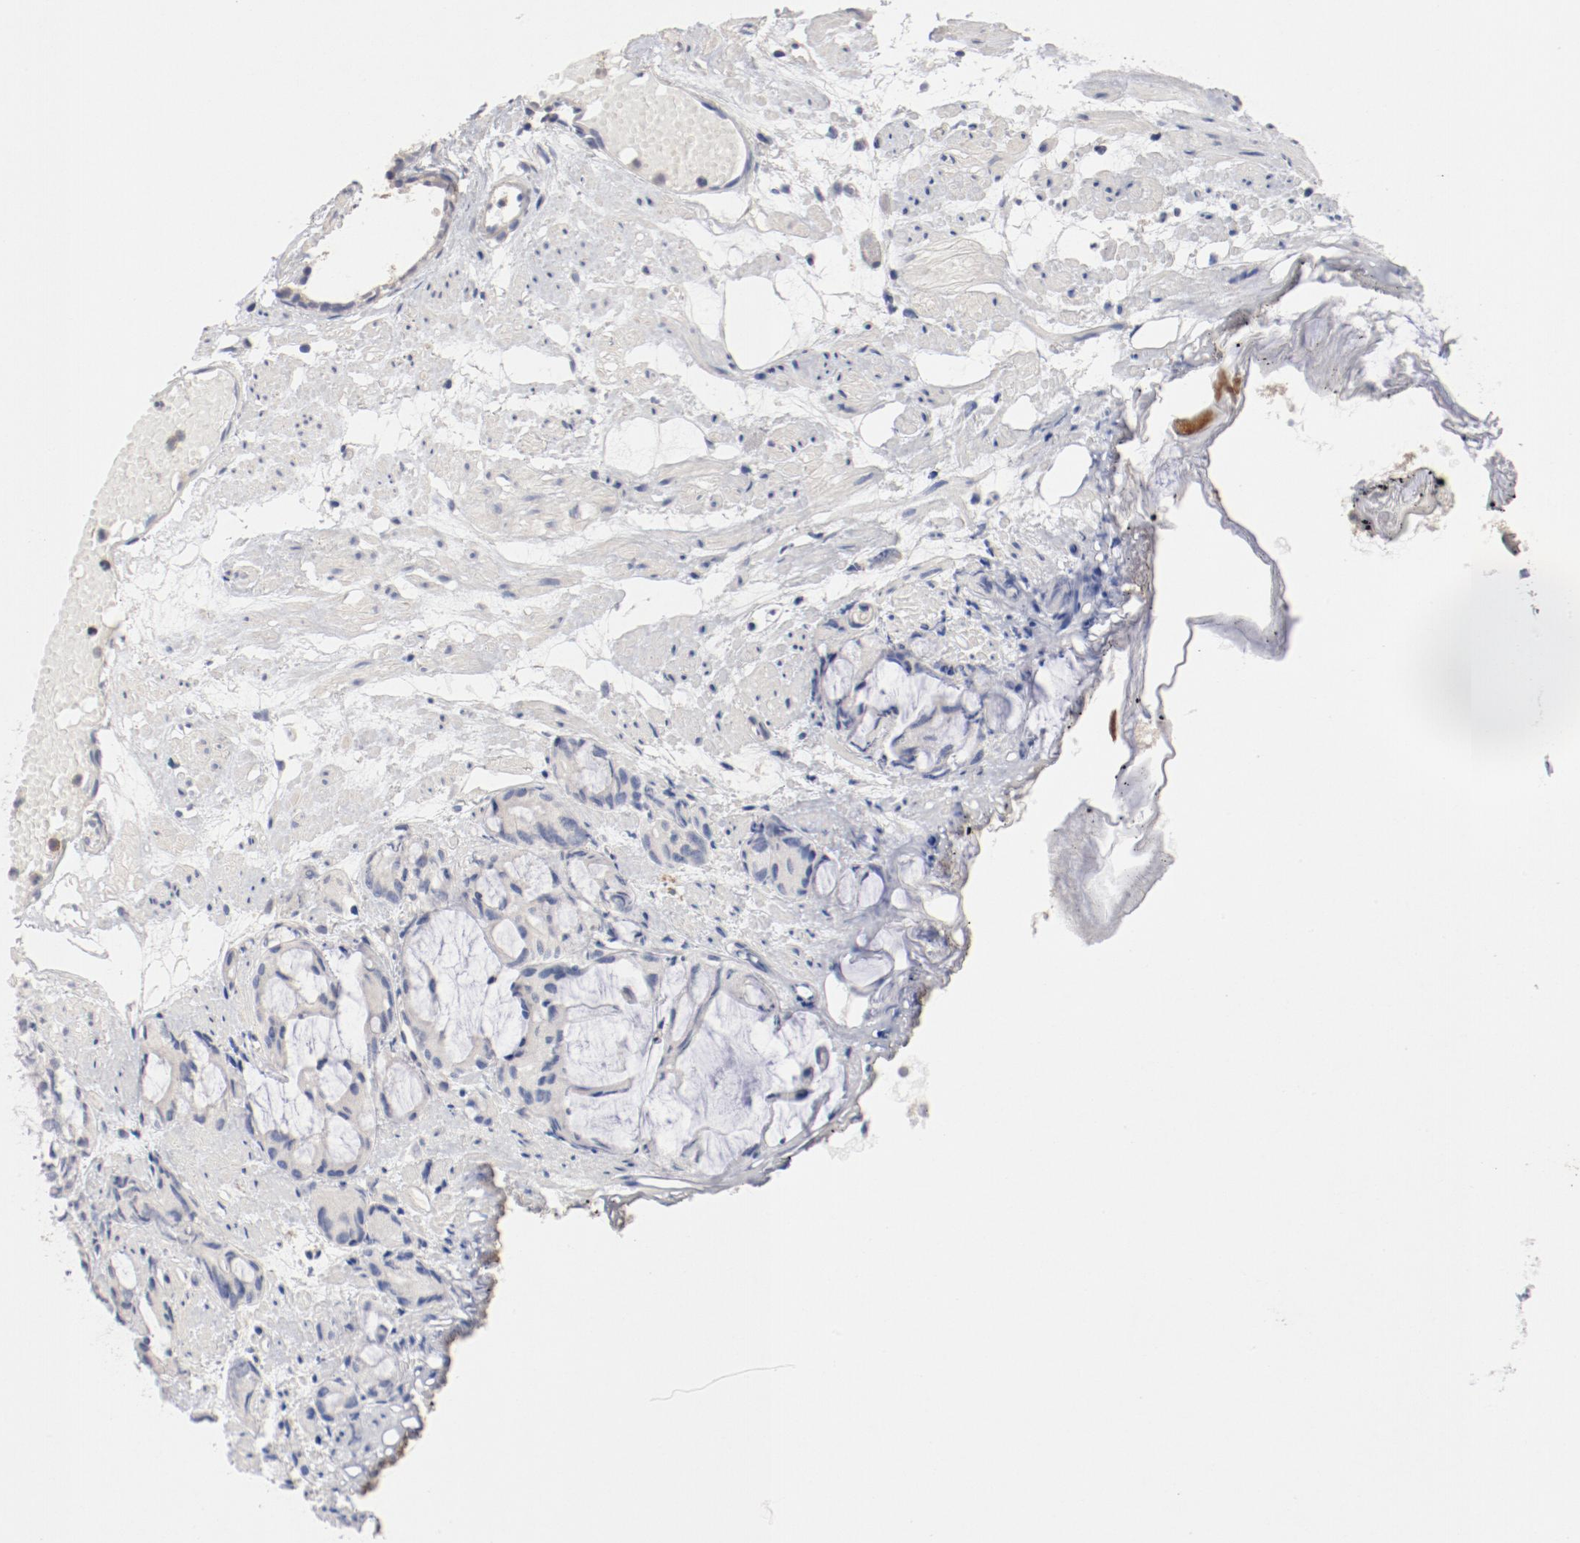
{"staining": {"intensity": "negative", "quantity": "none", "location": "none"}, "tissue": "prostate cancer", "cell_type": "Tumor cells", "image_type": "cancer", "snomed": [{"axis": "morphology", "description": "Adenocarcinoma, High grade"}, {"axis": "topography", "description": "Prostate"}], "caption": "High power microscopy micrograph of an immunohistochemistry (IHC) micrograph of prostate high-grade adenocarcinoma, revealing no significant staining in tumor cells.", "gene": "CBL", "patient": {"sex": "male", "age": 85}}